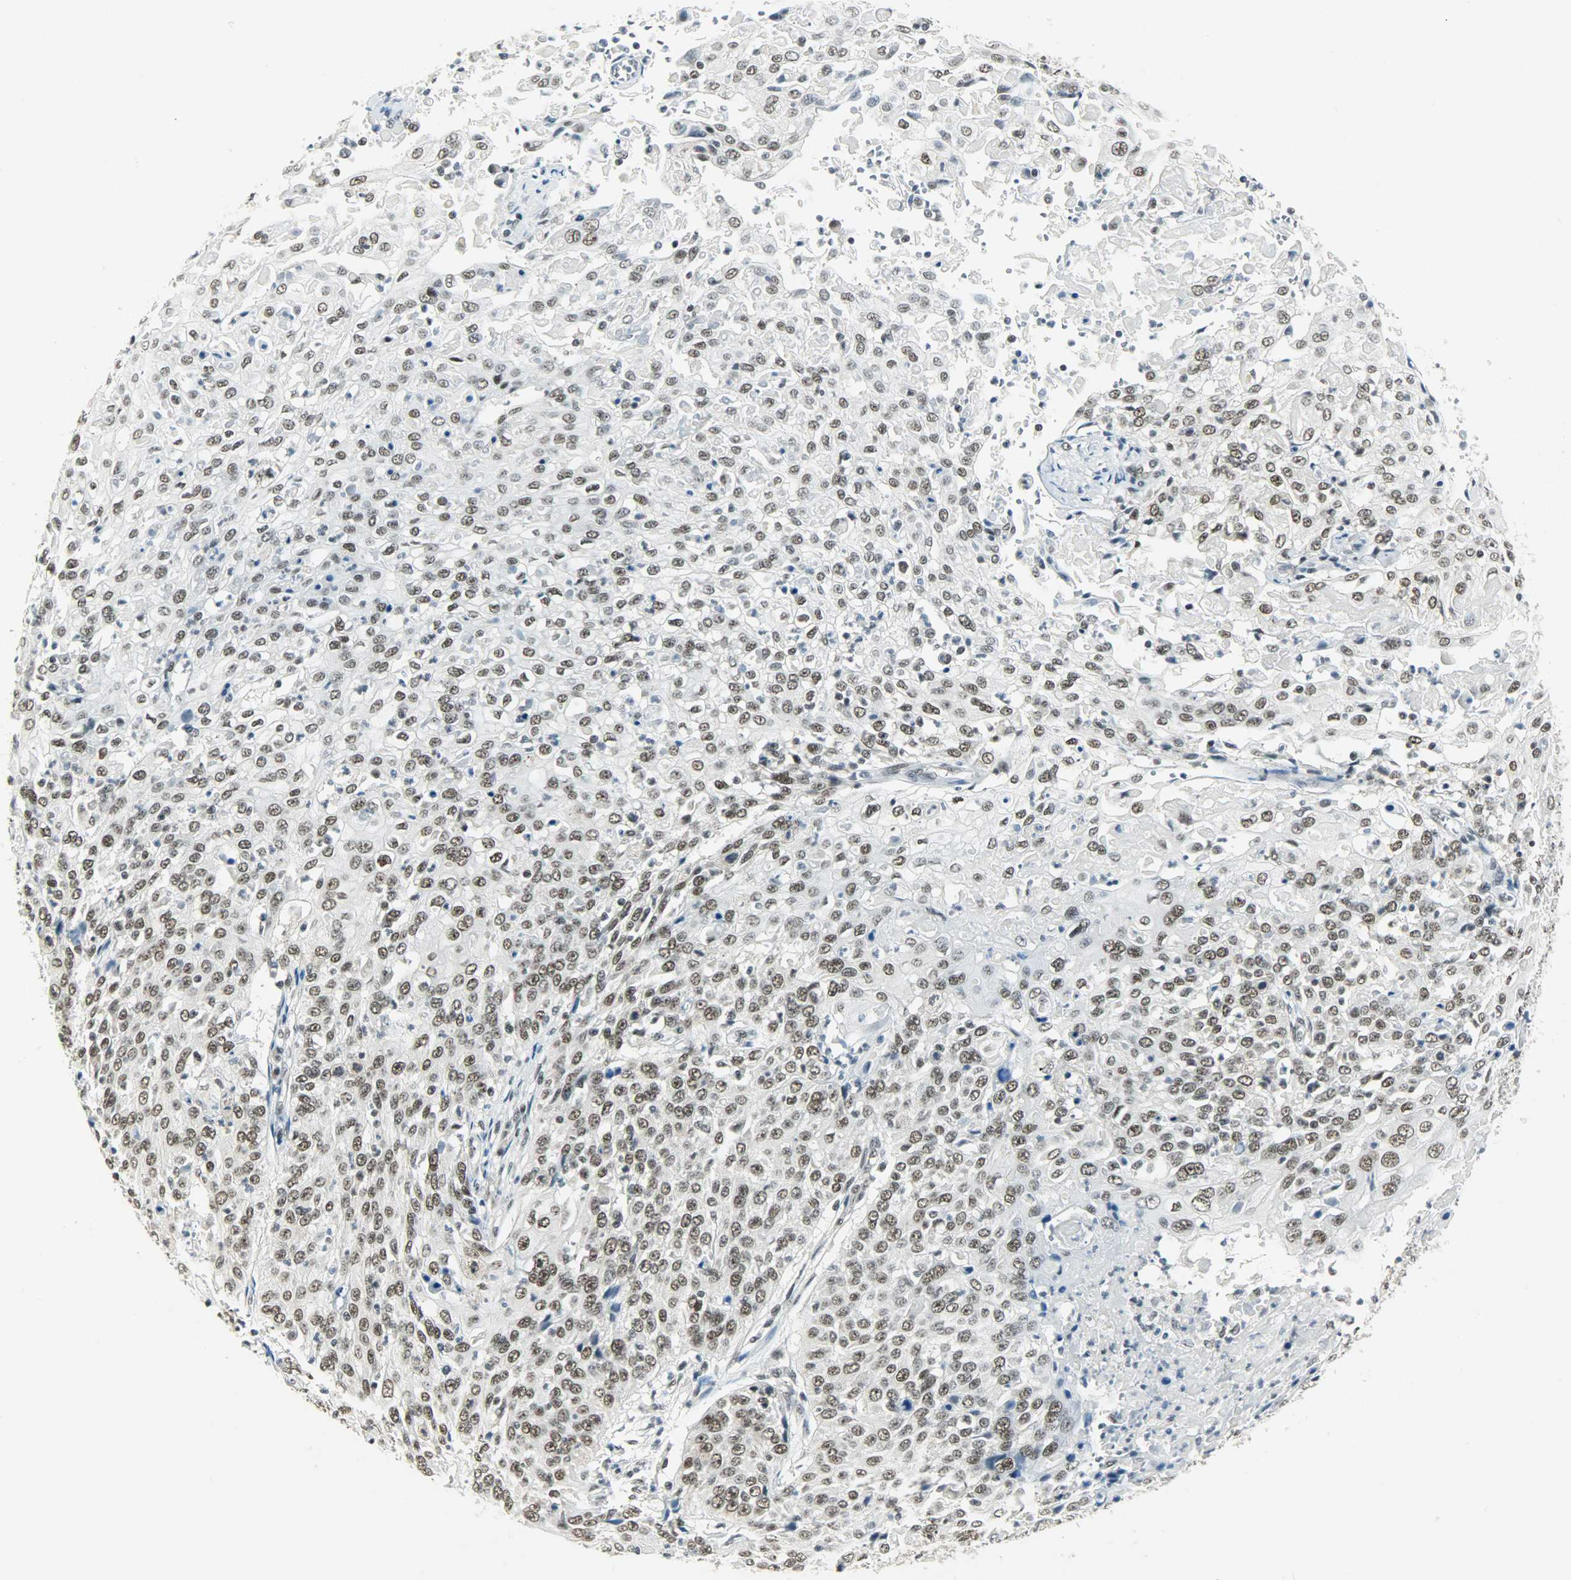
{"staining": {"intensity": "moderate", "quantity": ">75%", "location": "nuclear"}, "tissue": "cervical cancer", "cell_type": "Tumor cells", "image_type": "cancer", "snomed": [{"axis": "morphology", "description": "Squamous cell carcinoma, NOS"}, {"axis": "topography", "description": "Cervix"}], "caption": "Squamous cell carcinoma (cervical) tissue shows moderate nuclear expression in approximately >75% of tumor cells (Brightfield microscopy of DAB IHC at high magnification).", "gene": "SUGP1", "patient": {"sex": "female", "age": 39}}